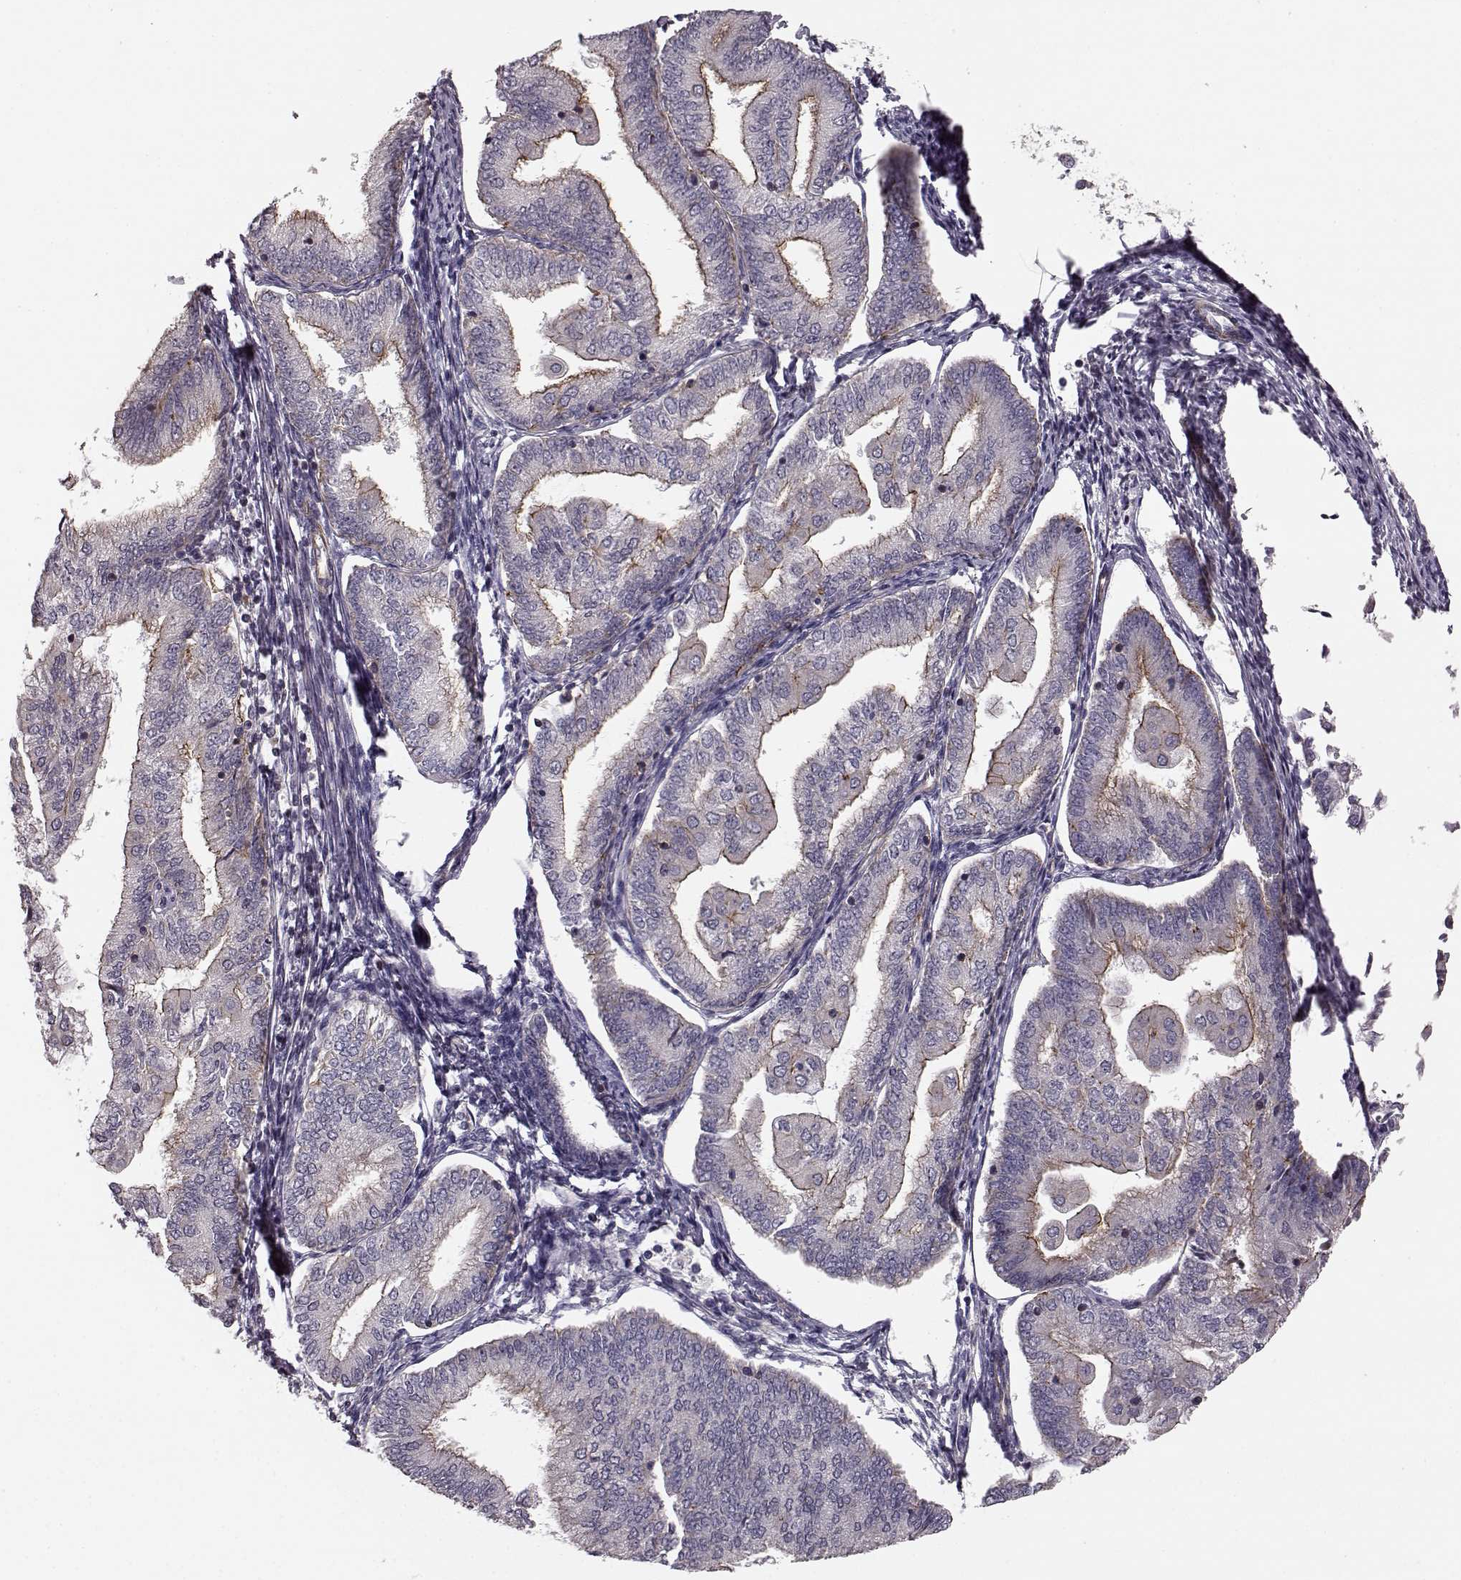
{"staining": {"intensity": "moderate", "quantity": "25%-75%", "location": "cytoplasmic/membranous"}, "tissue": "endometrial cancer", "cell_type": "Tumor cells", "image_type": "cancer", "snomed": [{"axis": "morphology", "description": "Adenocarcinoma, NOS"}, {"axis": "topography", "description": "Endometrium"}], "caption": "DAB immunohistochemical staining of human adenocarcinoma (endometrial) reveals moderate cytoplasmic/membranous protein staining in approximately 25%-75% of tumor cells.", "gene": "SLC22A18", "patient": {"sex": "female", "age": 55}}